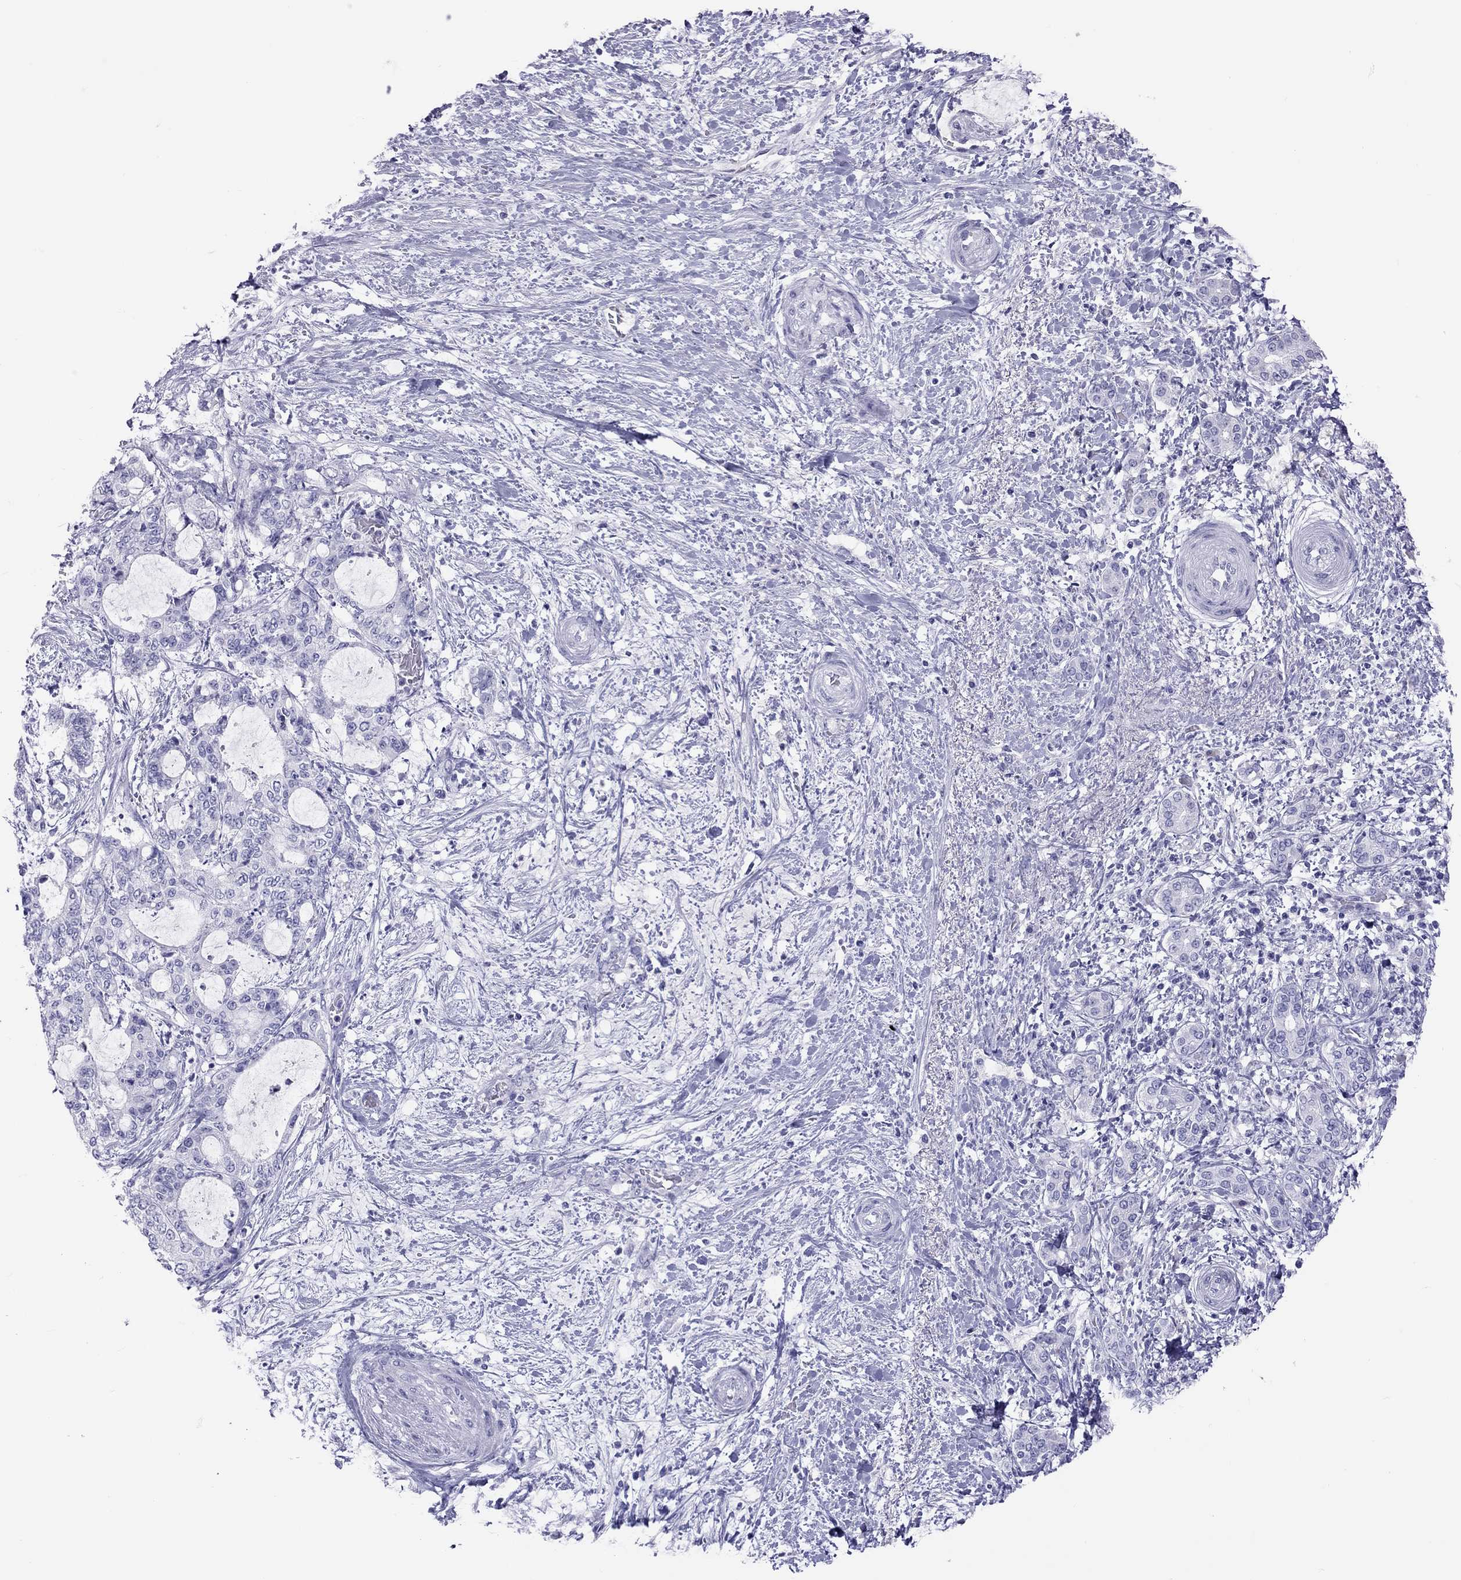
{"staining": {"intensity": "negative", "quantity": "none", "location": "none"}, "tissue": "liver cancer", "cell_type": "Tumor cells", "image_type": "cancer", "snomed": [{"axis": "morphology", "description": "Normal tissue, NOS"}, {"axis": "morphology", "description": "Cholangiocarcinoma"}, {"axis": "topography", "description": "Liver"}, {"axis": "topography", "description": "Peripheral nerve tissue"}], "caption": "A histopathology image of human liver cancer is negative for staining in tumor cells.", "gene": "STAG3", "patient": {"sex": "female", "age": 73}}